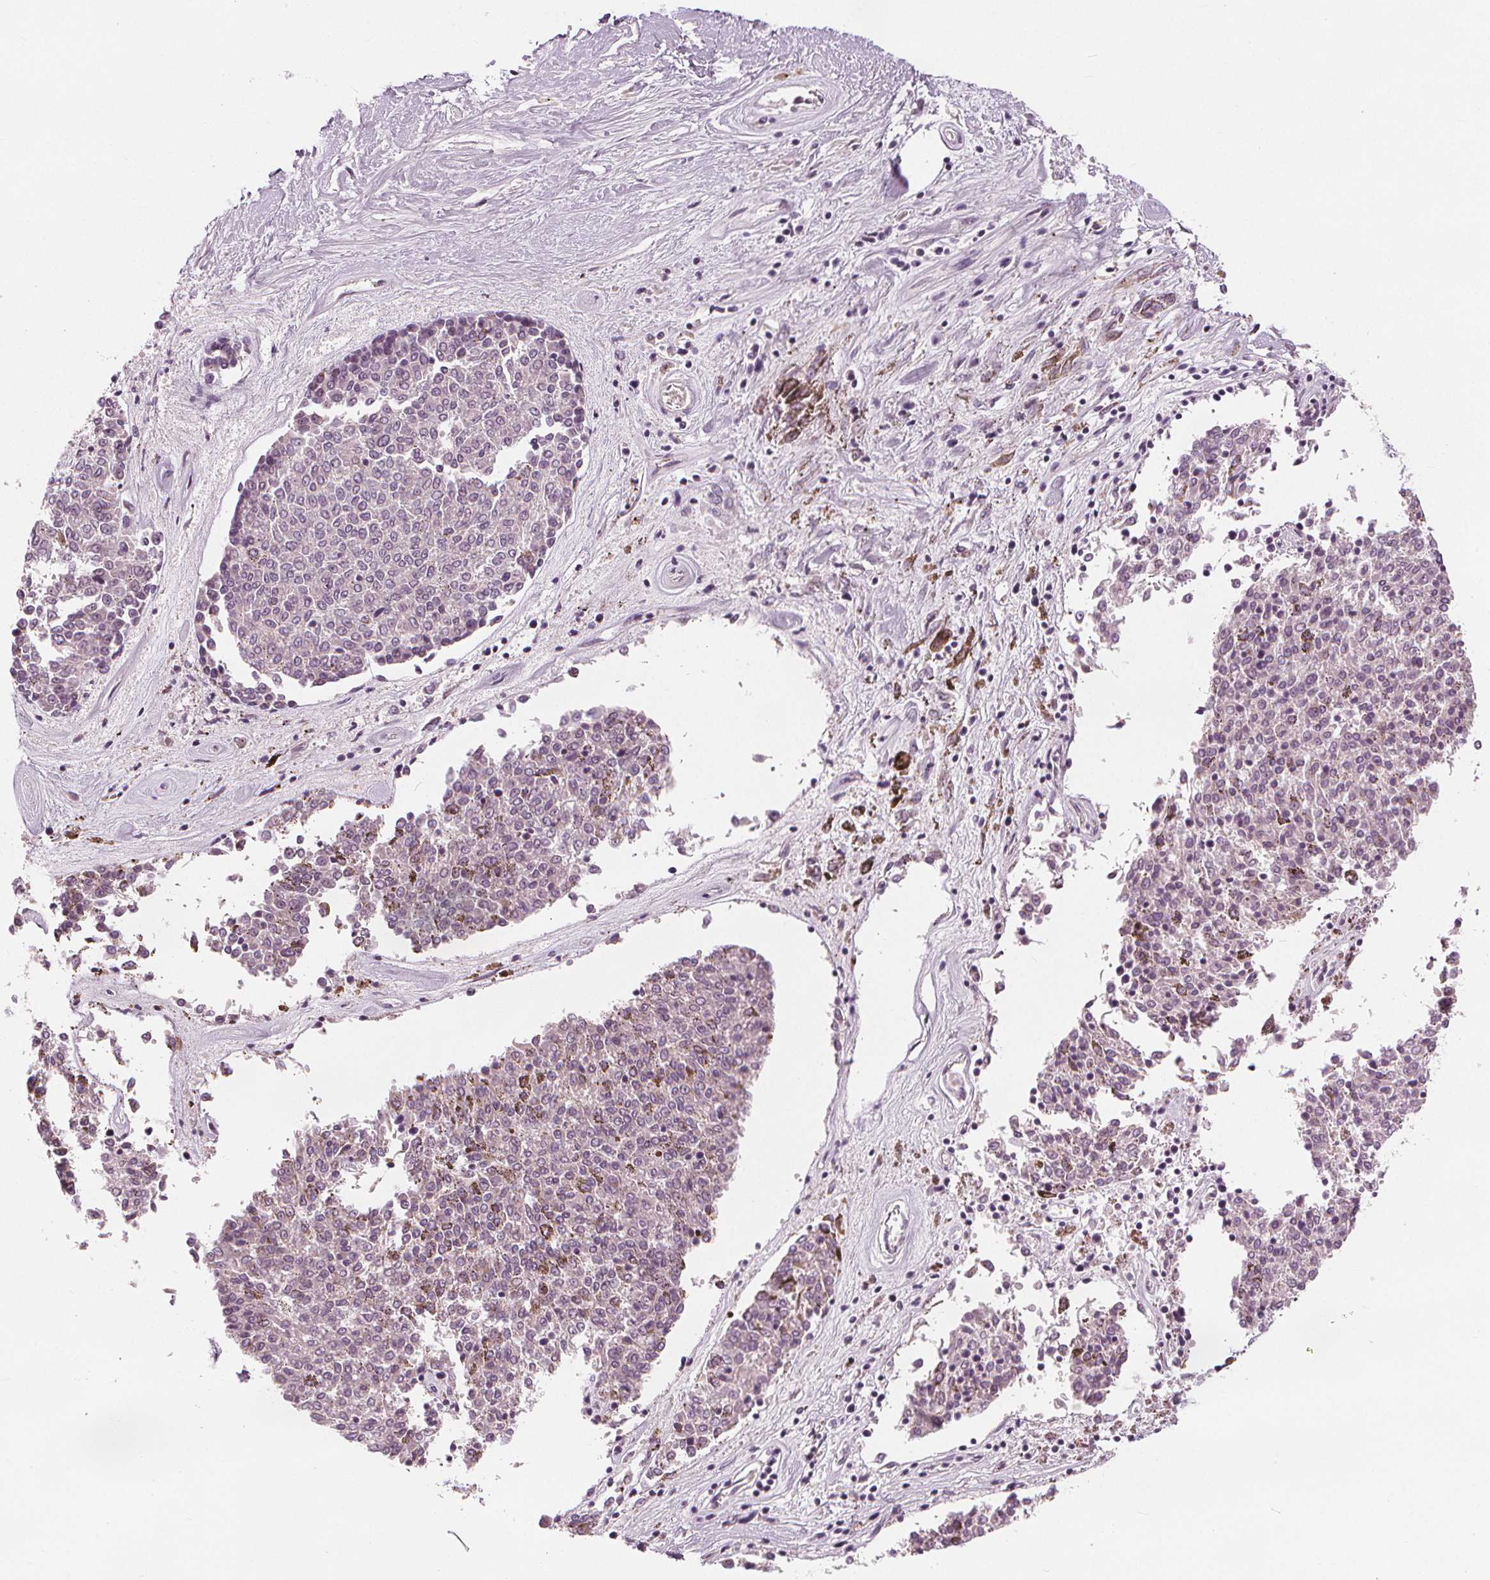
{"staining": {"intensity": "negative", "quantity": "none", "location": "none"}, "tissue": "melanoma", "cell_type": "Tumor cells", "image_type": "cancer", "snomed": [{"axis": "morphology", "description": "Malignant melanoma, NOS"}, {"axis": "topography", "description": "Skin"}], "caption": "Immunohistochemistry of melanoma reveals no staining in tumor cells.", "gene": "SLC34A1", "patient": {"sex": "female", "age": 72}}